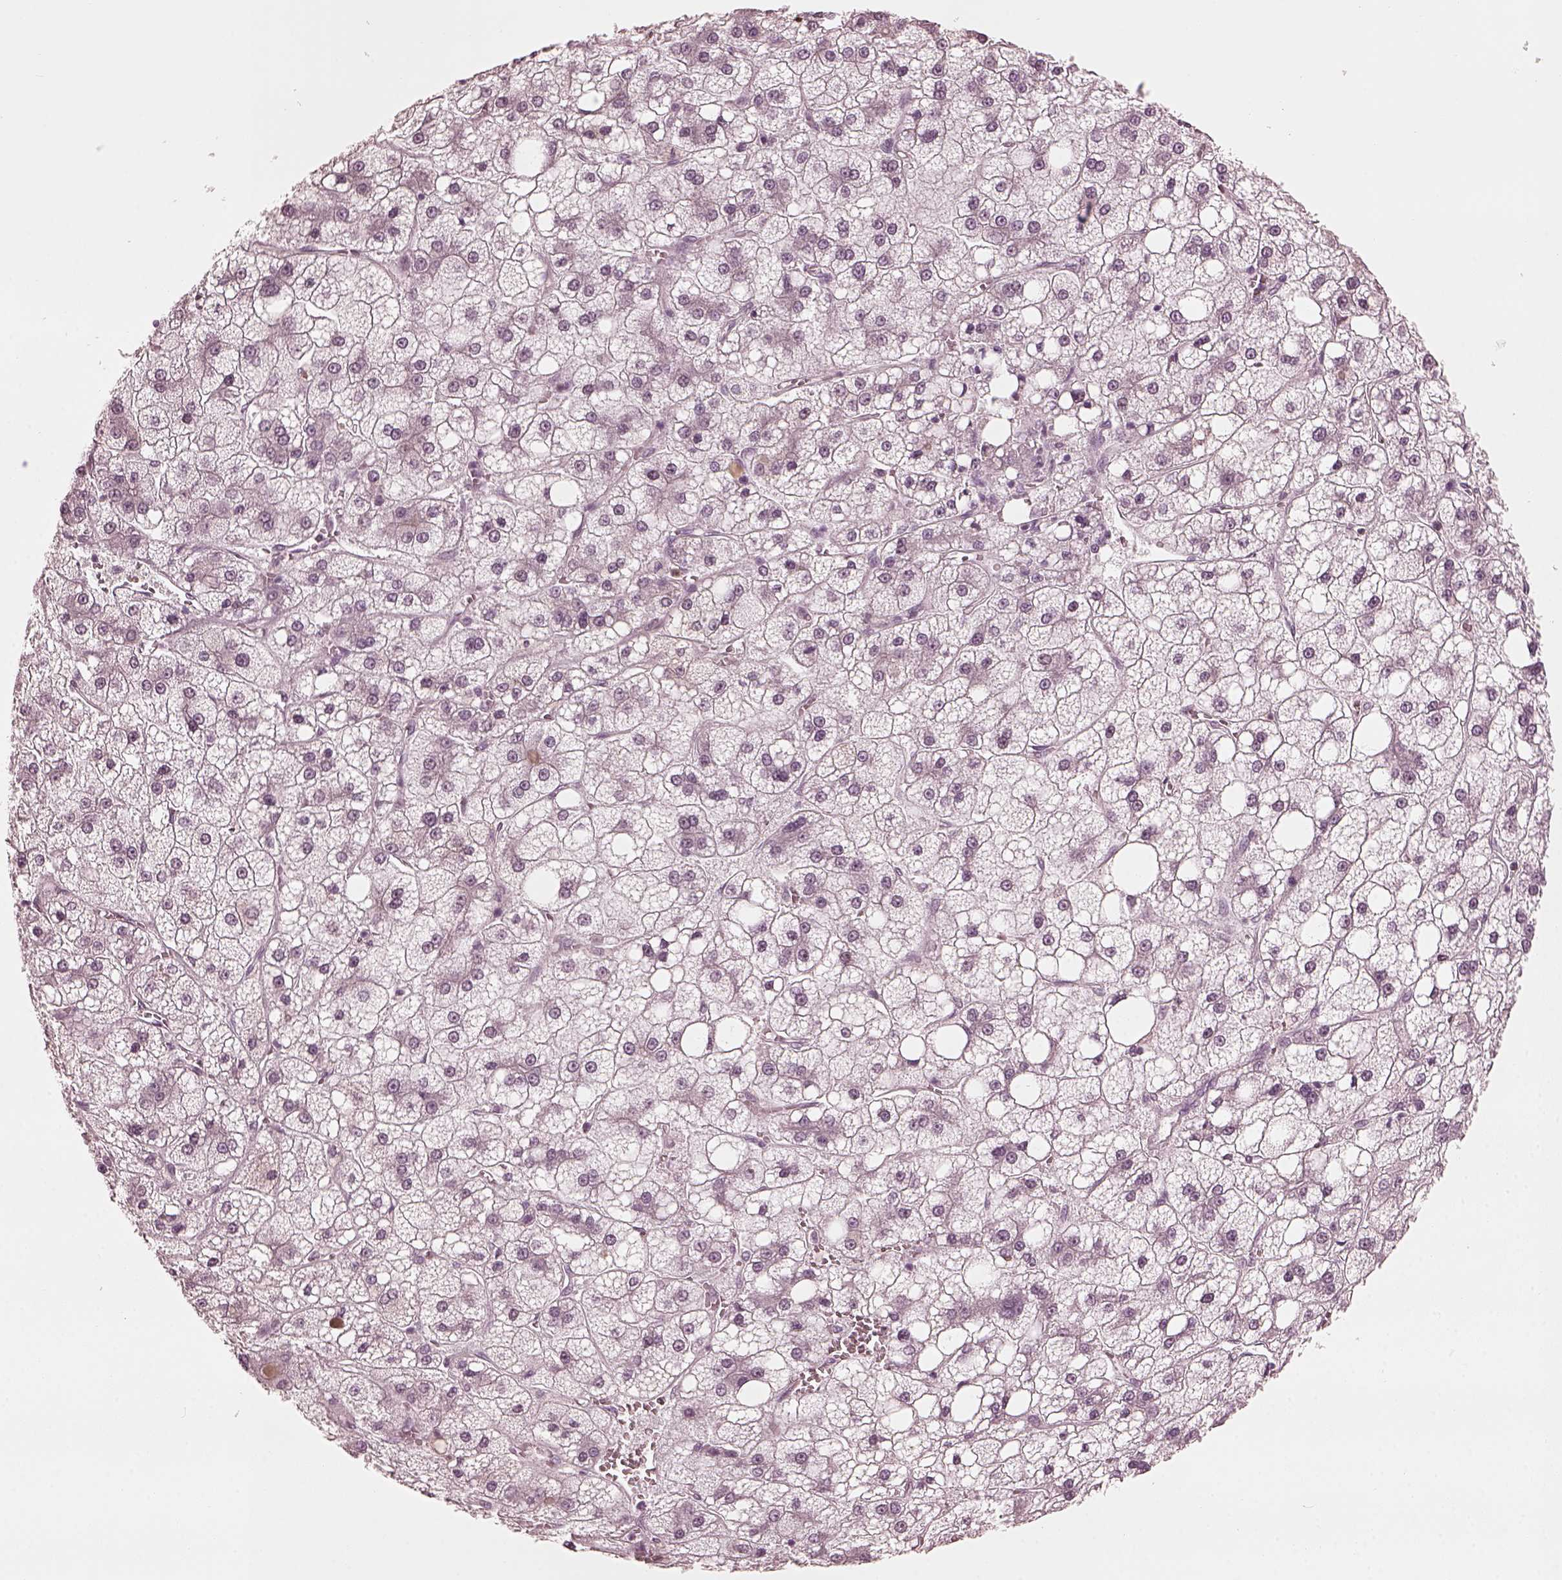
{"staining": {"intensity": "negative", "quantity": "none", "location": "none"}, "tissue": "liver cancer", "cell_type": "Tumor cells", "image_type": "cancer", "snomed": [{"axis": "morphology", "description": "Carcinoma, Hepatocellular, NOS"}, {"axis": "topography", "description": "Liver"}], "caption": "A micrograph of hepatocellular carcinoma (liver) stained for a protein shows no brown staining in tumor cells.", "gene": "CCDC170", "patient": {"sex": "male", "age": 73}}